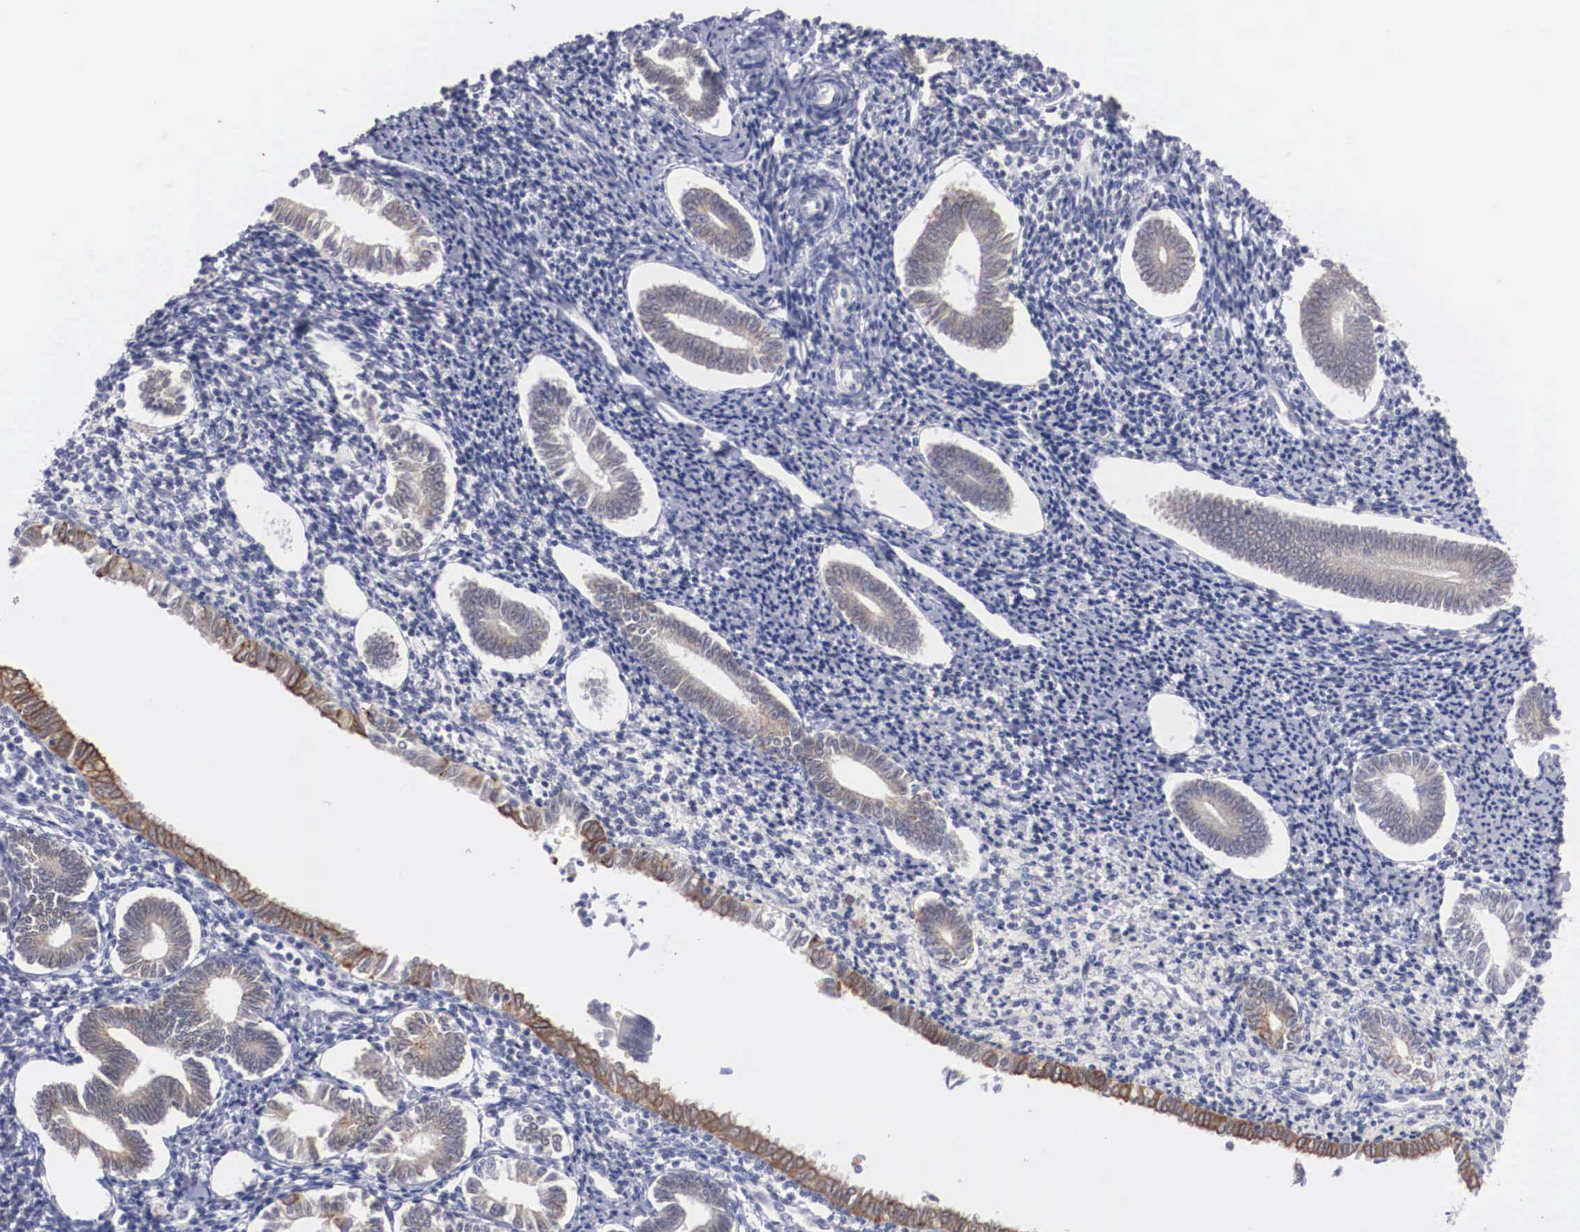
{"staining": {"intensity": "negative", "quantity": "none", "location": "none"}, "tissue": "endometrium", "cell_type": "Cells in endometrial stroma", "image_type": "normal", "snomed": [{"axis": "morphology", "description": "Normal tissue, NOS"}, {"axis": "topography", "description": "Endometrium"}], "caption": "There is no significant staining in cells in endometrial stroma of endometrium. (Brightfield microscopy of DAB IHC at high magnification).", "gene": "WDR89", "patient": {"sex": "female", "age": 52}}